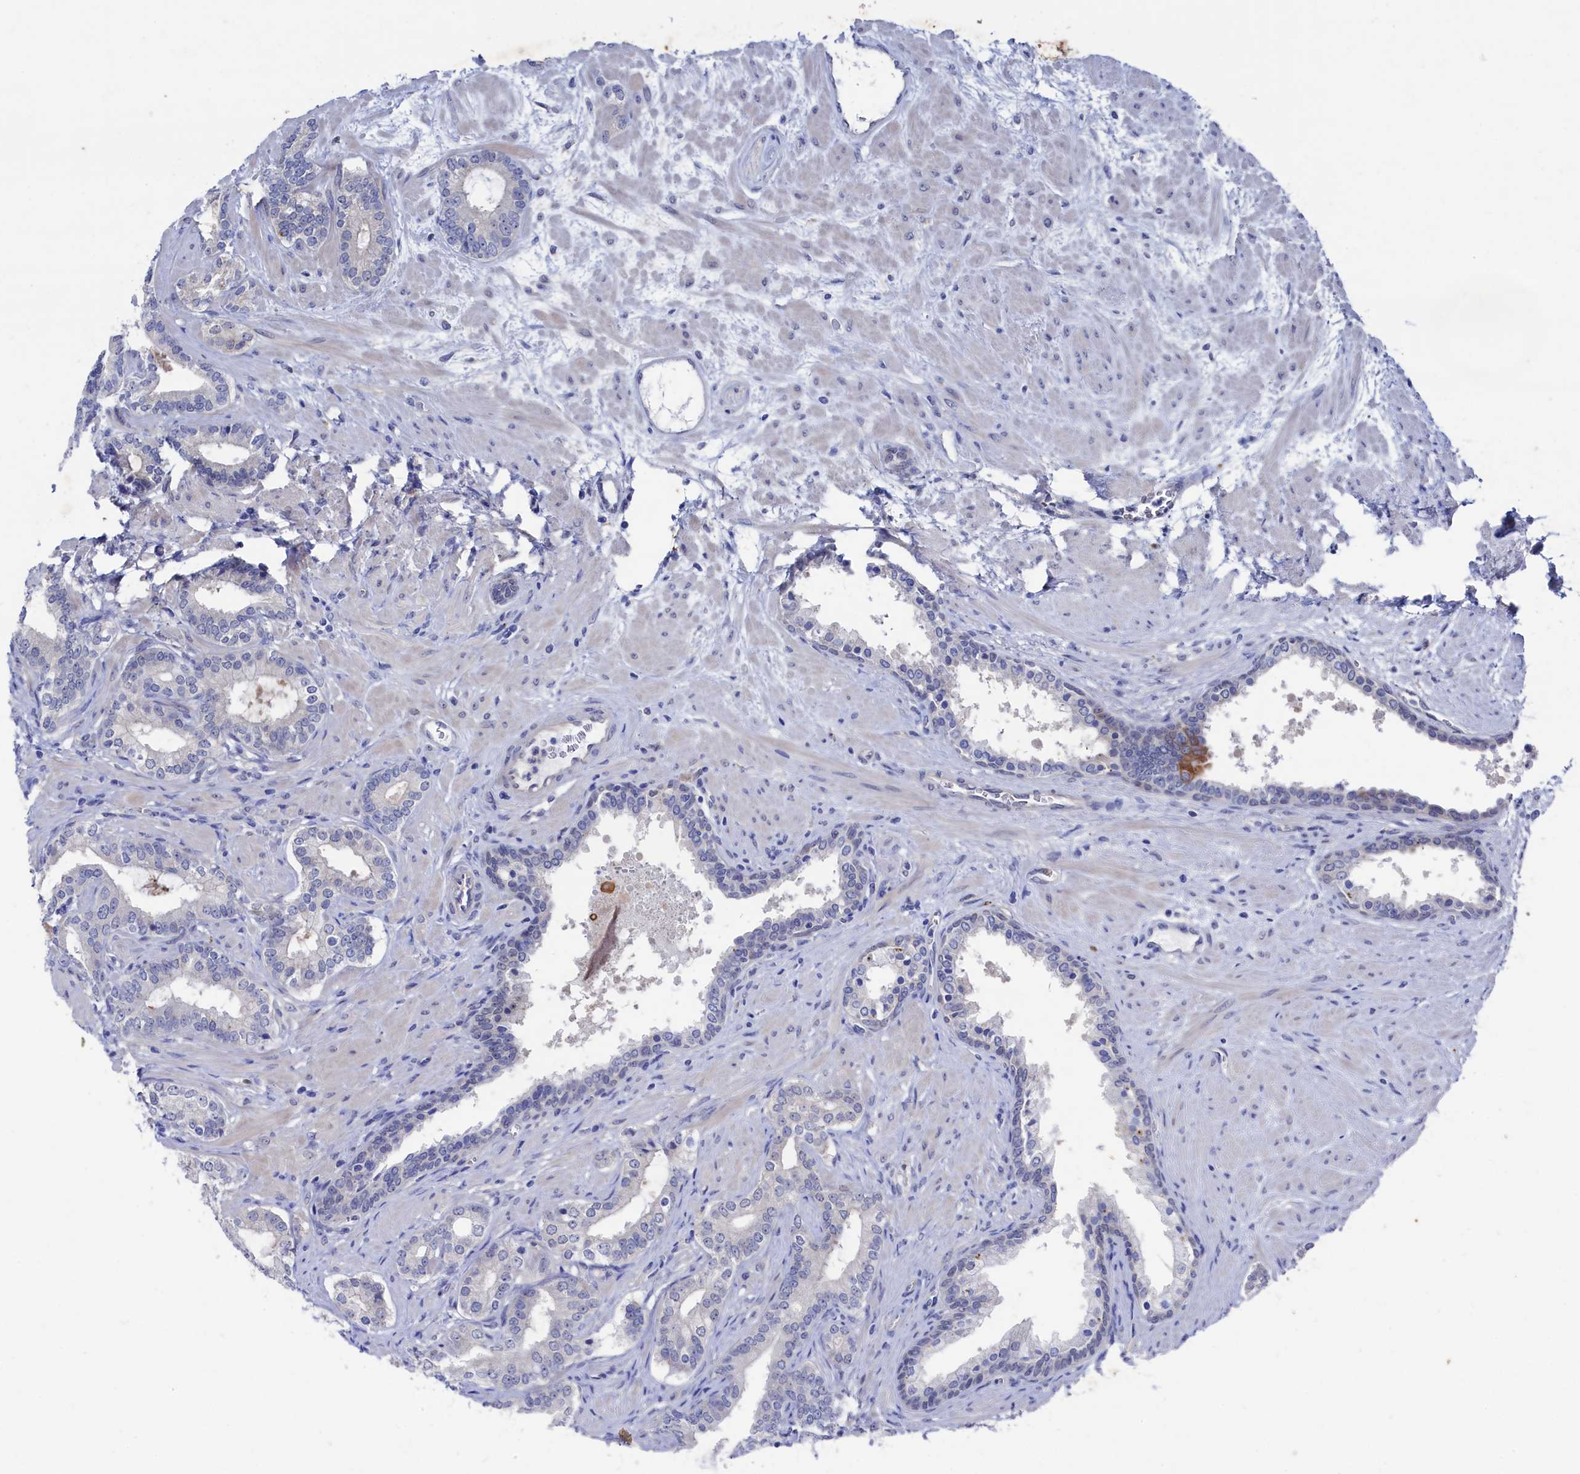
{"staining": {"intensity": "negative", "quantity": "none", "location": "none"}, "tissue": "prostate cancer", "cell_type": "Tumor cells", "image_type": "cancer", "snomed": [{"axis": "morphology", "description": "Adenocarcinoma, High grade"}, {"axis": "topography", "description": "Prostate"}], "caption": "Immunohistochemistry (IHC) of human prostate cancer exhibits no positivity in tumor cells. (DAB (3,3'-diaminobenzidine) IHC, high magnification).", "gene": "RNH1", "patient": {"sex": "male", "age": 64}}